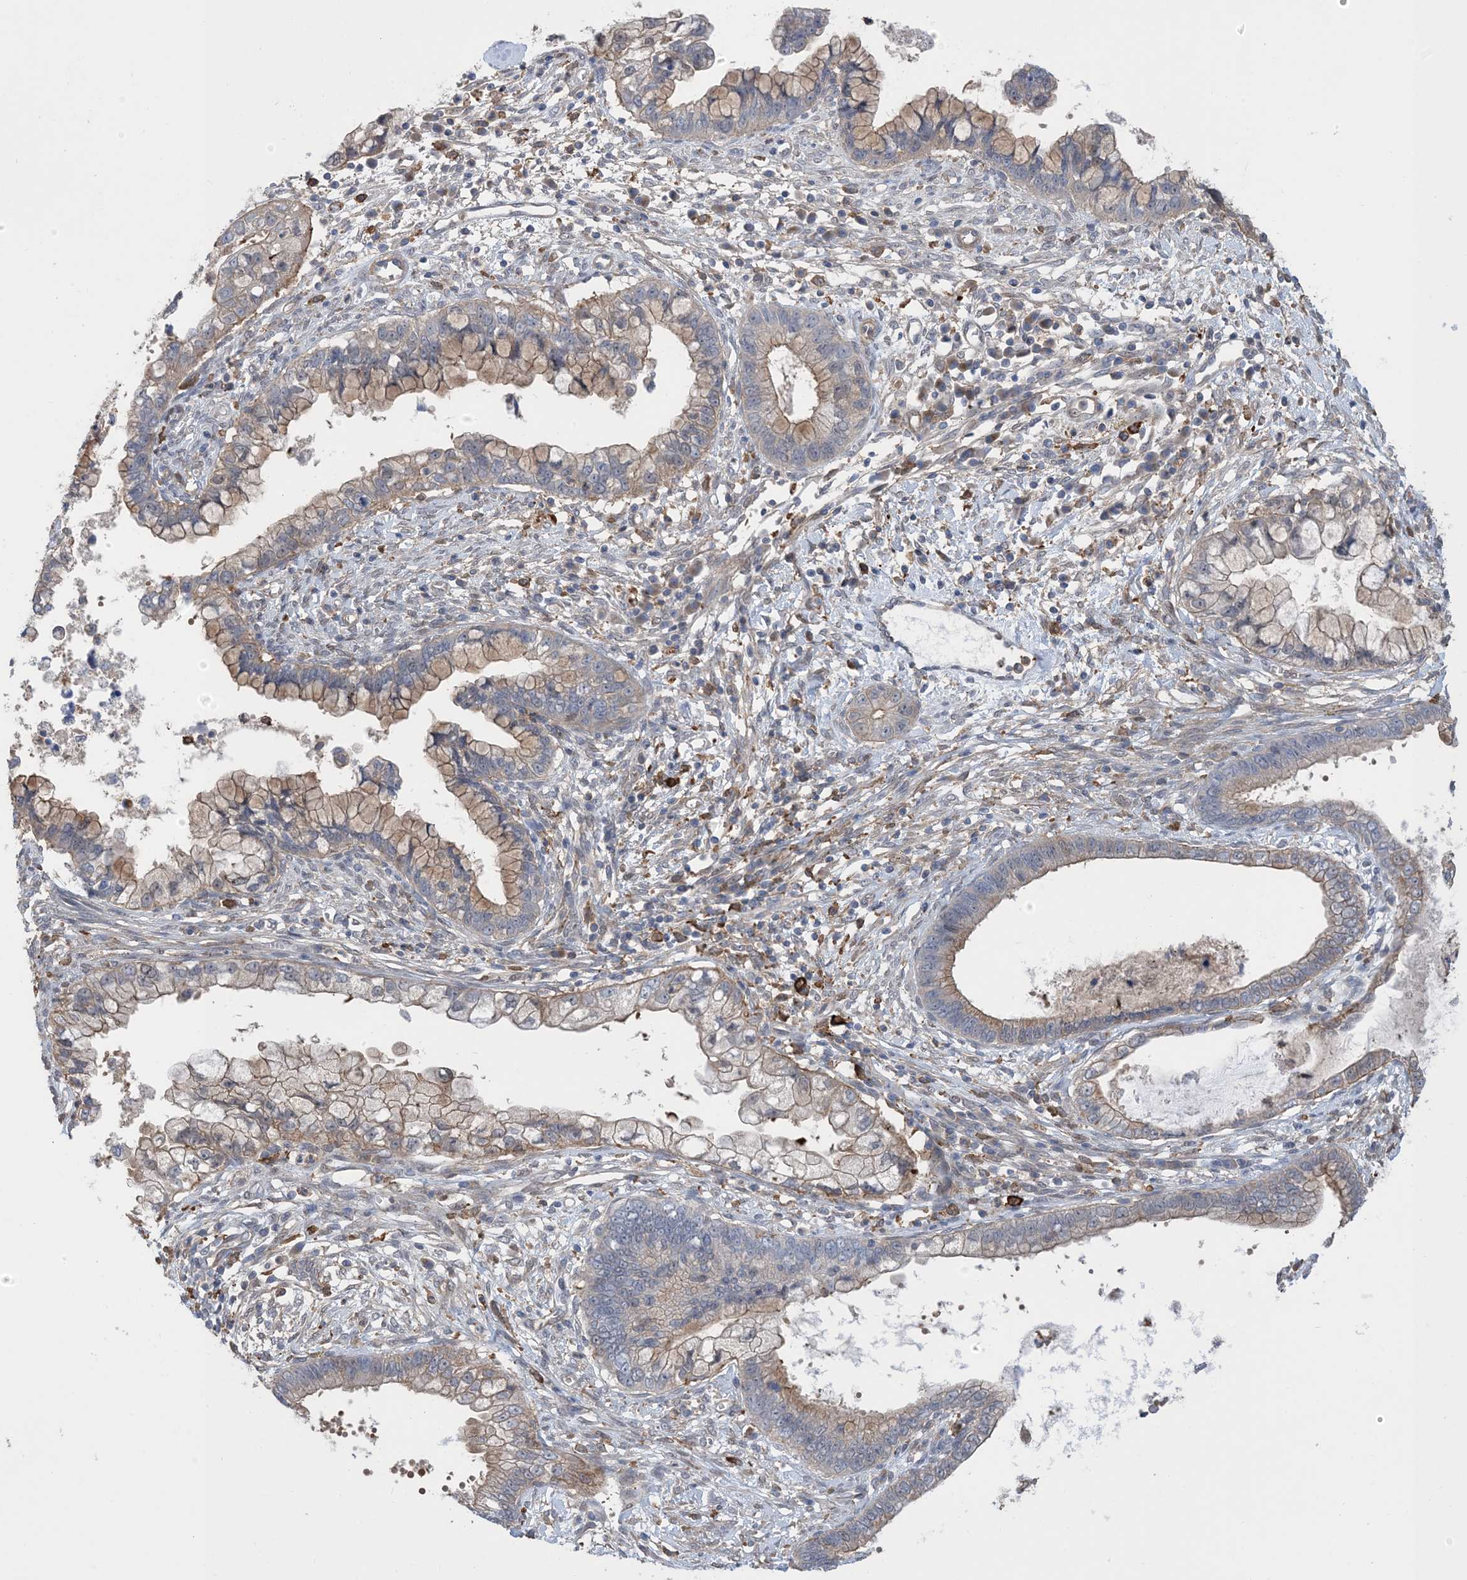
{"staining": {"intensity": "weak", "quantity": "25%-75%", "location": "cytoplasmic/membranous"}, "tissue": "cervical cancer", "cell_type": "Tumor cells", "image_type": "cancer", "snomed": [{"axis": "morphology", "description": "Adenocarcinoma, NOS"}, {"axis": "topography", "description": "Cervix"}], "caption": "Cervical cancer stained with IHC shows weak cytoplasmic/membranous positivity in about 25%-75% of tumor cells. Using DAB (3,3'-diaminobenzidine) (brown) and hematoxylin (blue) stains, captured at high magnification using brightfield microscopy.", "gene": "HS1BP3", "patient": {"sex": "female", "age": 44}}